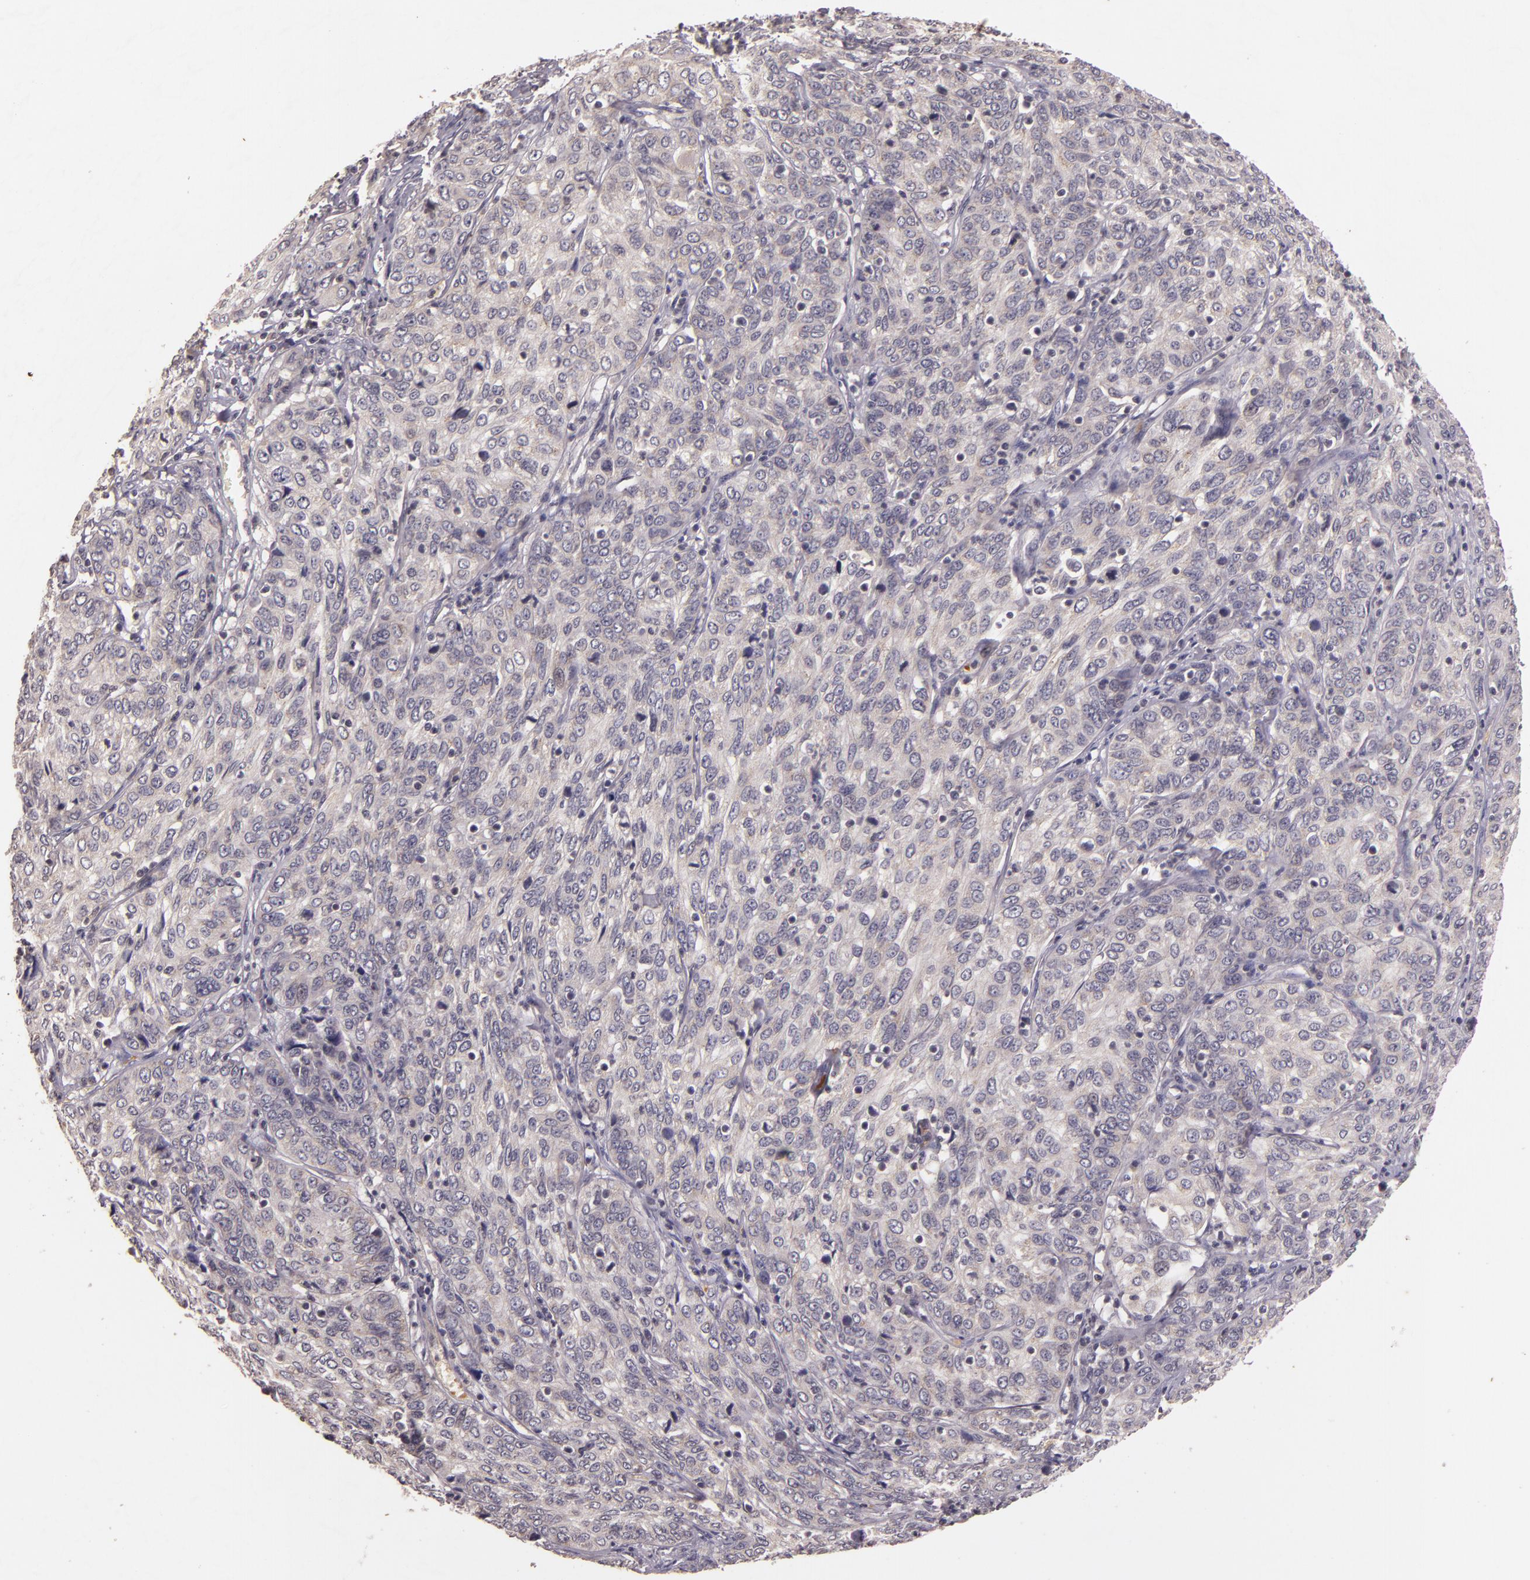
{"staining": {"intensity": "moderate", "quantity": "<25%", "location": "cytoplasmic/membranous"}, "tissue": "cervical cancer", "cell_type": "Tumor cells", "image_type": "cancer", "snomed": [{"axis": "morphology", "description": "Squamous cell carcinoma, NOS"}, {"axis": "topography", "description": "Cervix"}], "caption": "Human cervical cancer stained for a protein (brown) displays moderate cytoplasmic/membranous positive positivity in about <25% of tumor cells.", "gene": "TFF1", "patient": {"sex": "female", "age": 38}}